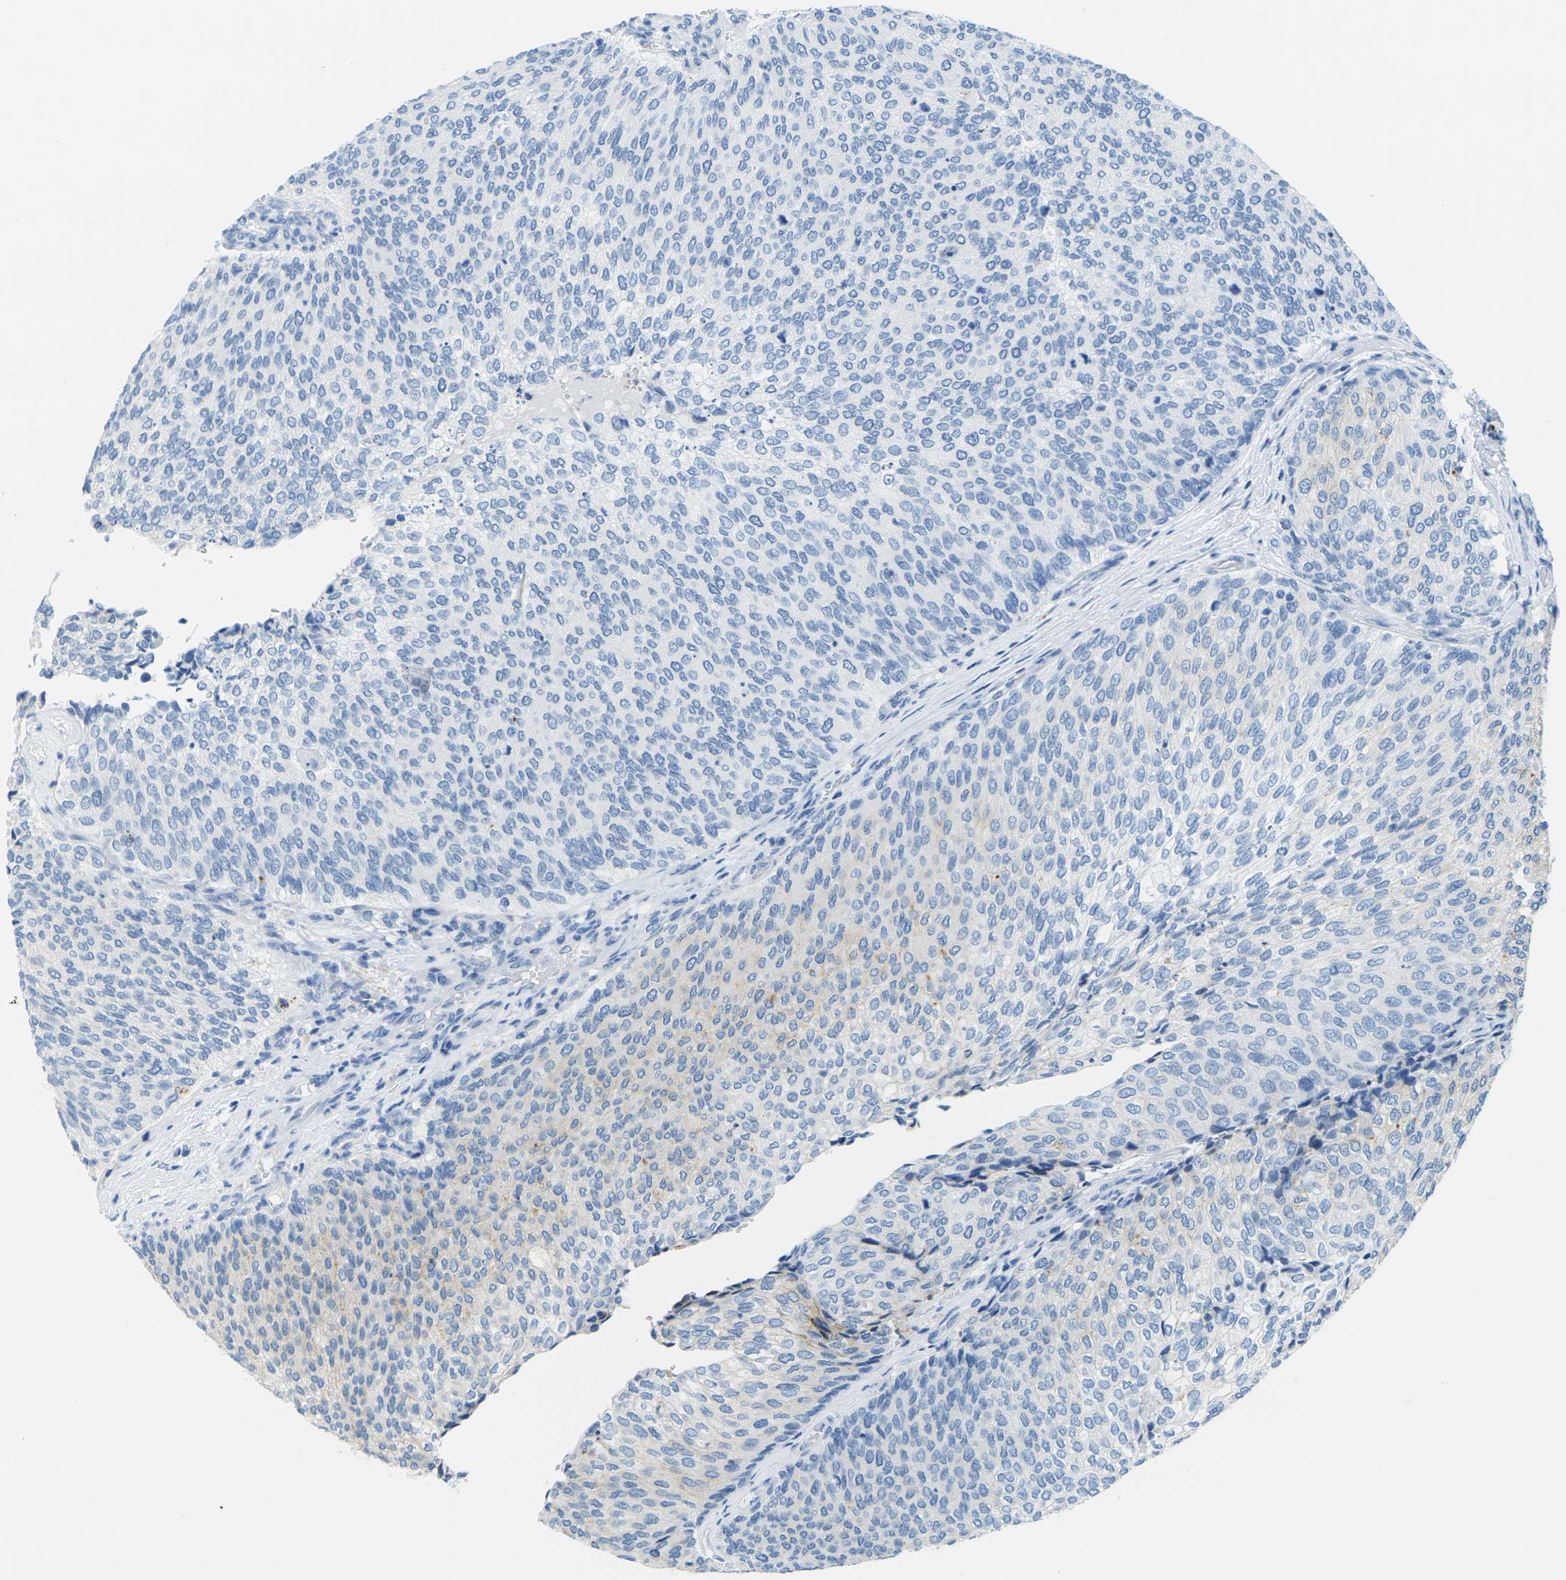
{"staining": {"intensity": "negative", "quantity": "none", "location": "none"}, "tissue": "urothelial cancer", "cell_type": "Tumor cells", "image_type": "cancer", "snomed": [{"axis": "morphology", "description": "Urothelial carcinoma, Low grade"}, {"axis": "topography", "description": "Urinary bladder"}], "caption": "Tumor cells are negative for protein expression in human low-grade urothelial carcinoma.", "gene": "CYP2C8", "patient": {"sex": "female", "age": 79}}